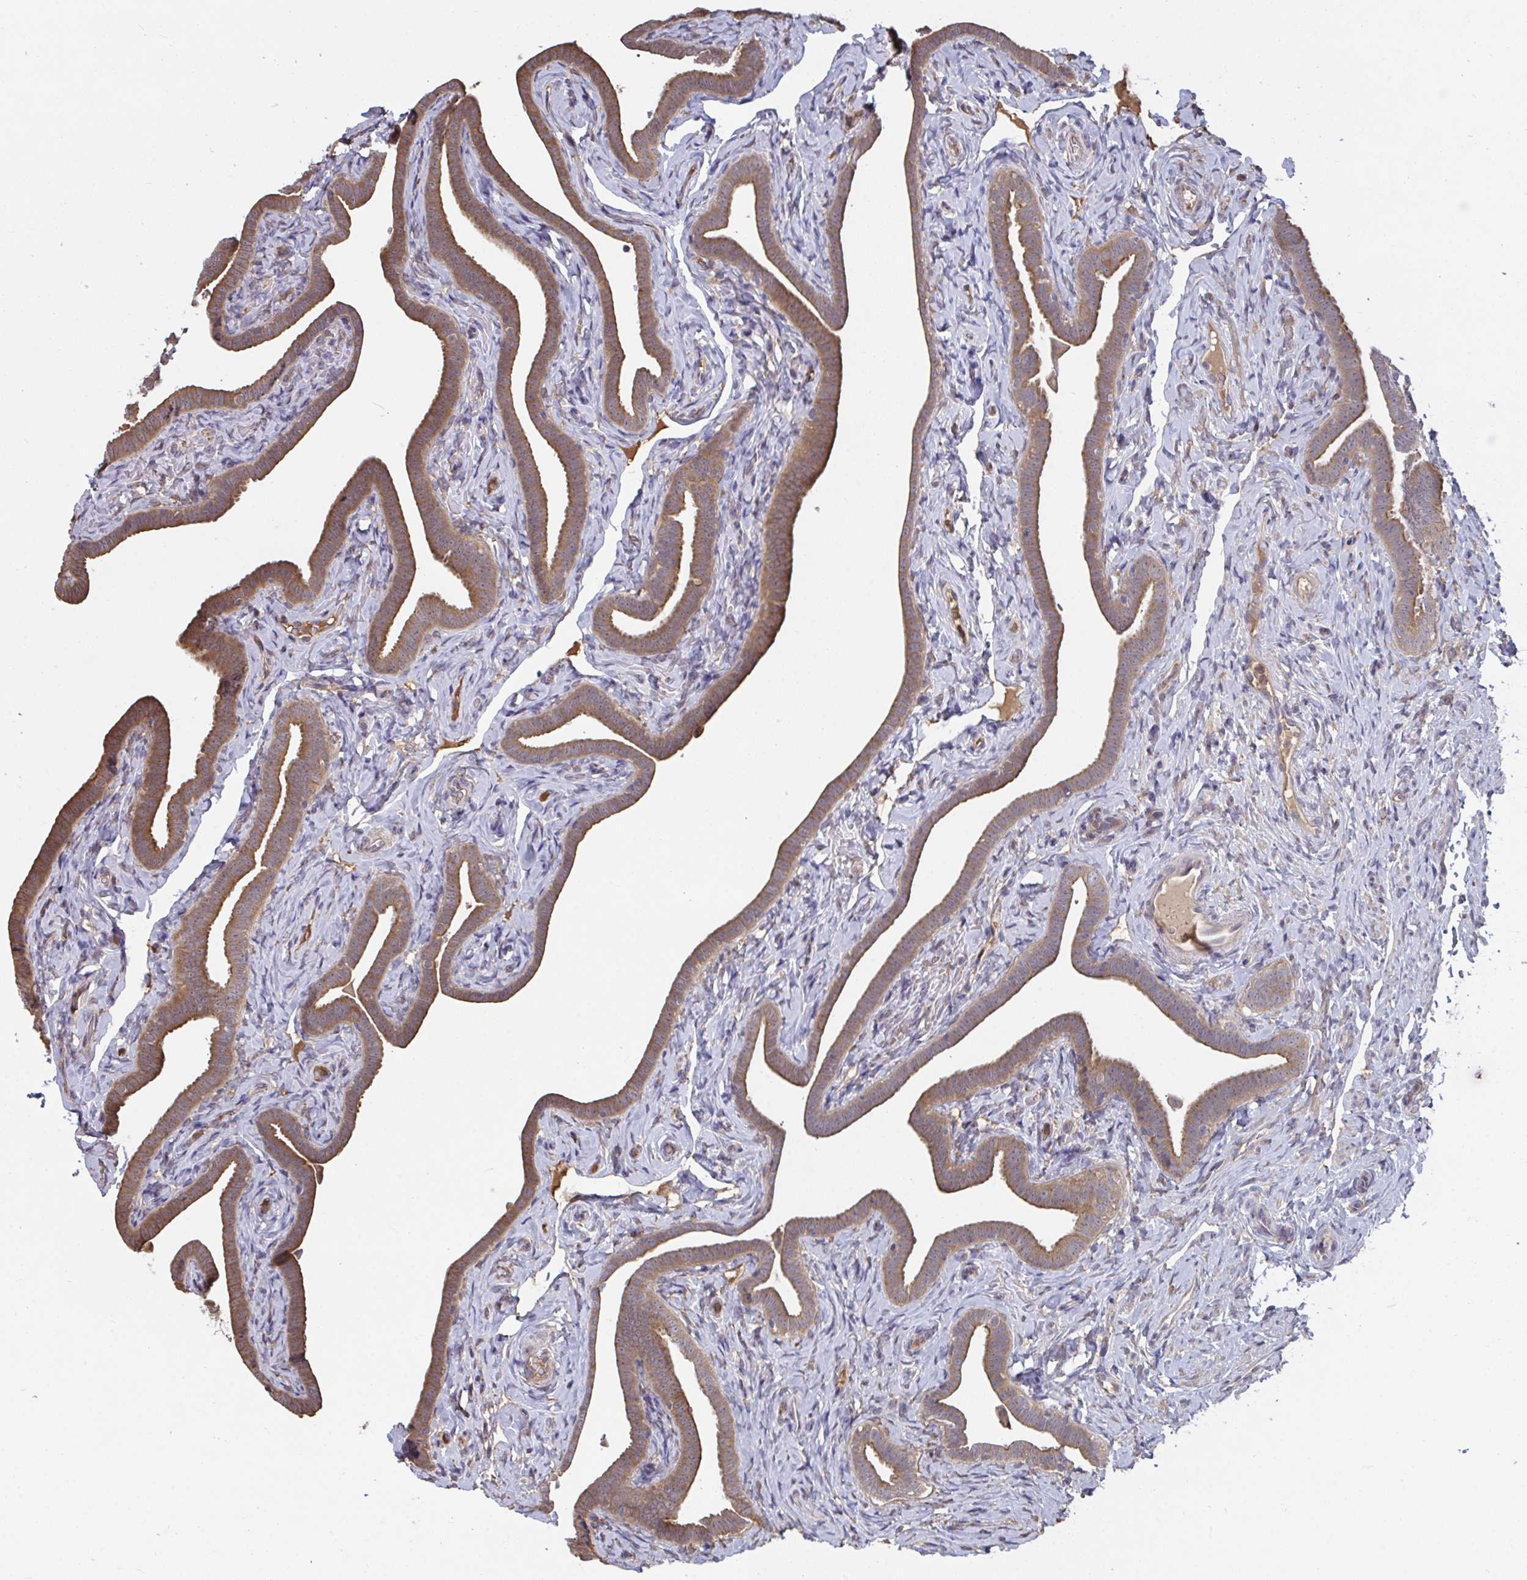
{"staining": {"intensity": "moderate", "quantity": ">75%", "location": "cytoplasmic/membranous"}, "tissue": "fallopian tube", "cell_type": "Glandular cells", "image_type": "normal", "snomed": [{"axis": "morphology", "description": "Normal tissue, NOS"}, {"axis": "topography", "description": "Fallopian tube"}], "caption": "The photomicrograph demonstrates immunohistochemical staining of normal fallopian tube. There is moderate cytoplasmic/membranous expression is identified in approximately >75% of glandular cells. Immunohistochemistry stains the protein of interest in brown and the nuclei are stained blue.", "gene": "TTC9C", "patient": {"sex": "female", "age": 69}}